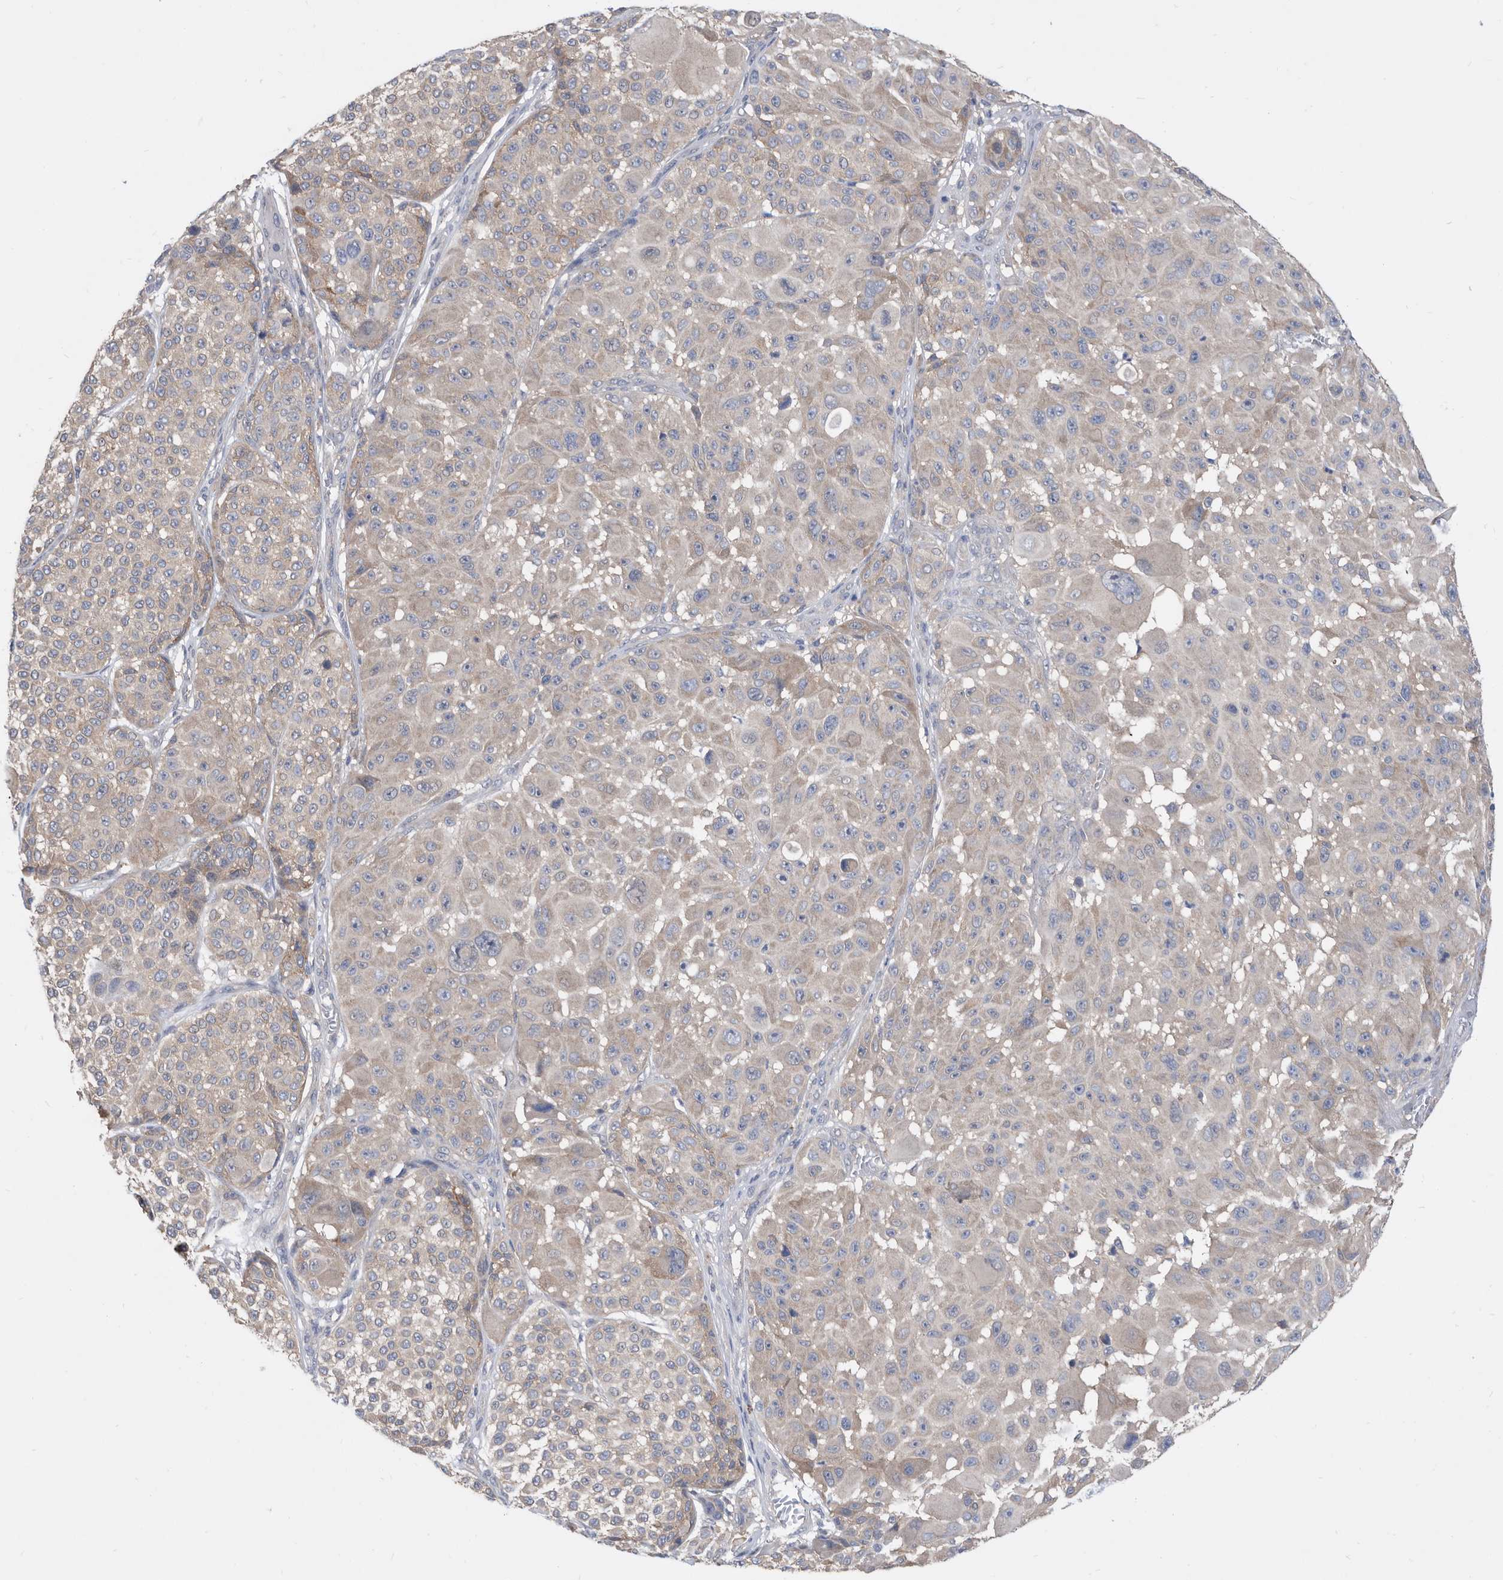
{"staining": {"intensity": "negative", "quantity": "none", "location": "none"}, "tissue": "melanoma", "cell_type": "Tumor cells", "image_type": "cancer", "snomed": [{"axis": "morphology", "description": "Malignant melanoma, NOS"}, {"axis": "topography", "description": "Skin"}], "caption": "There is no significant staining in tumor cells of malignant melanoma.", "gene": "CCT4", "patient": {"sex": "male", "age": 83}}